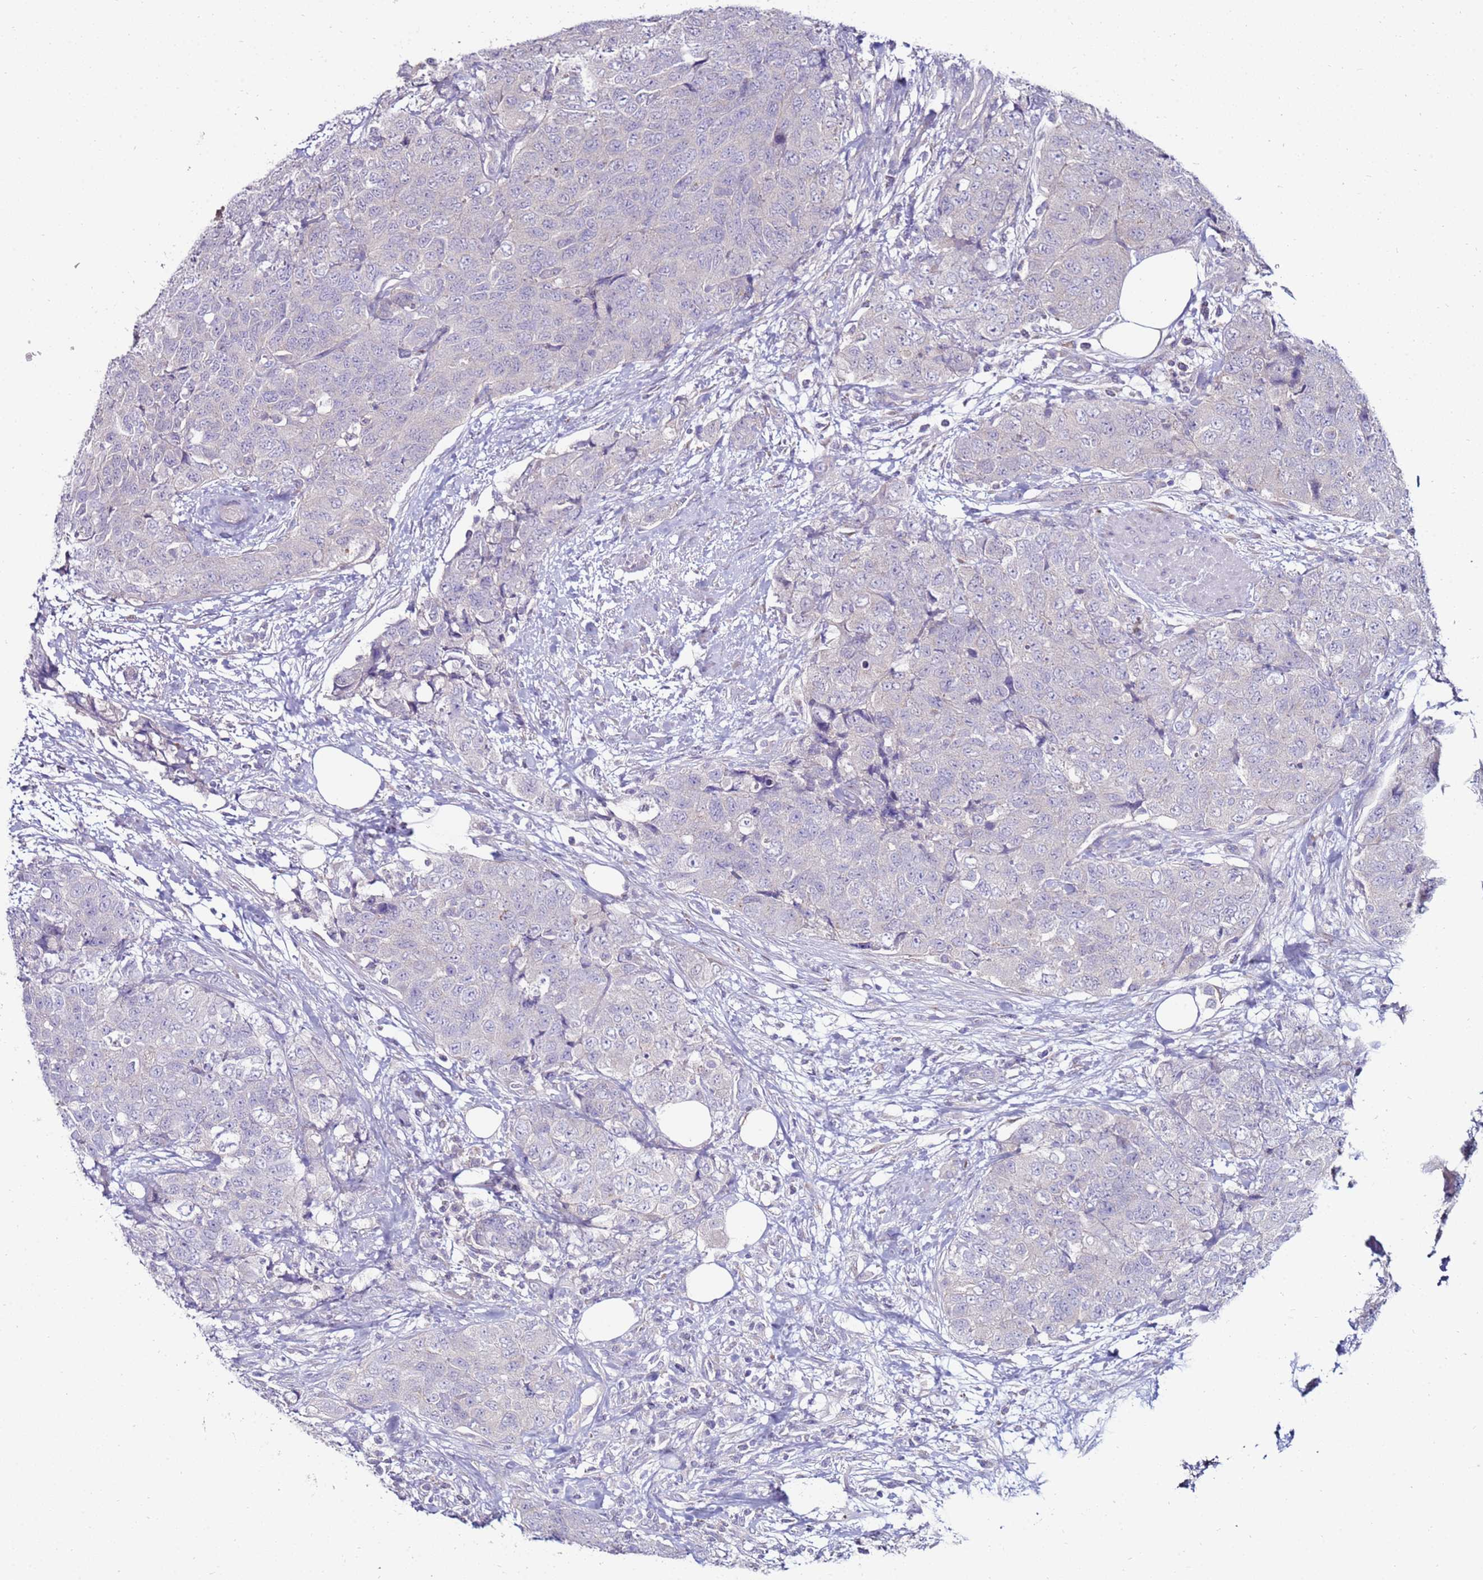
{"staining": {"intensity": "negative", "quantity": "none", "location": "none"}, "tissue": "urothelial cancer", "cell_type": "Tumor cells", "image_type": "cancer", "snomed": [{"axis": "morphology", "description": "Urothelial carcinoma, High grade"}, {"axis": "topography", "description": "Urinary bladder"}], "caption": "DAB (3,3'-diaminobenzidine) immunohistochemical staining of human high-grade urothelial carcinoma displays no significant expression in tumor cells.", "gene": "GPN3", "patient": {"sex": "female", "age": 78}}